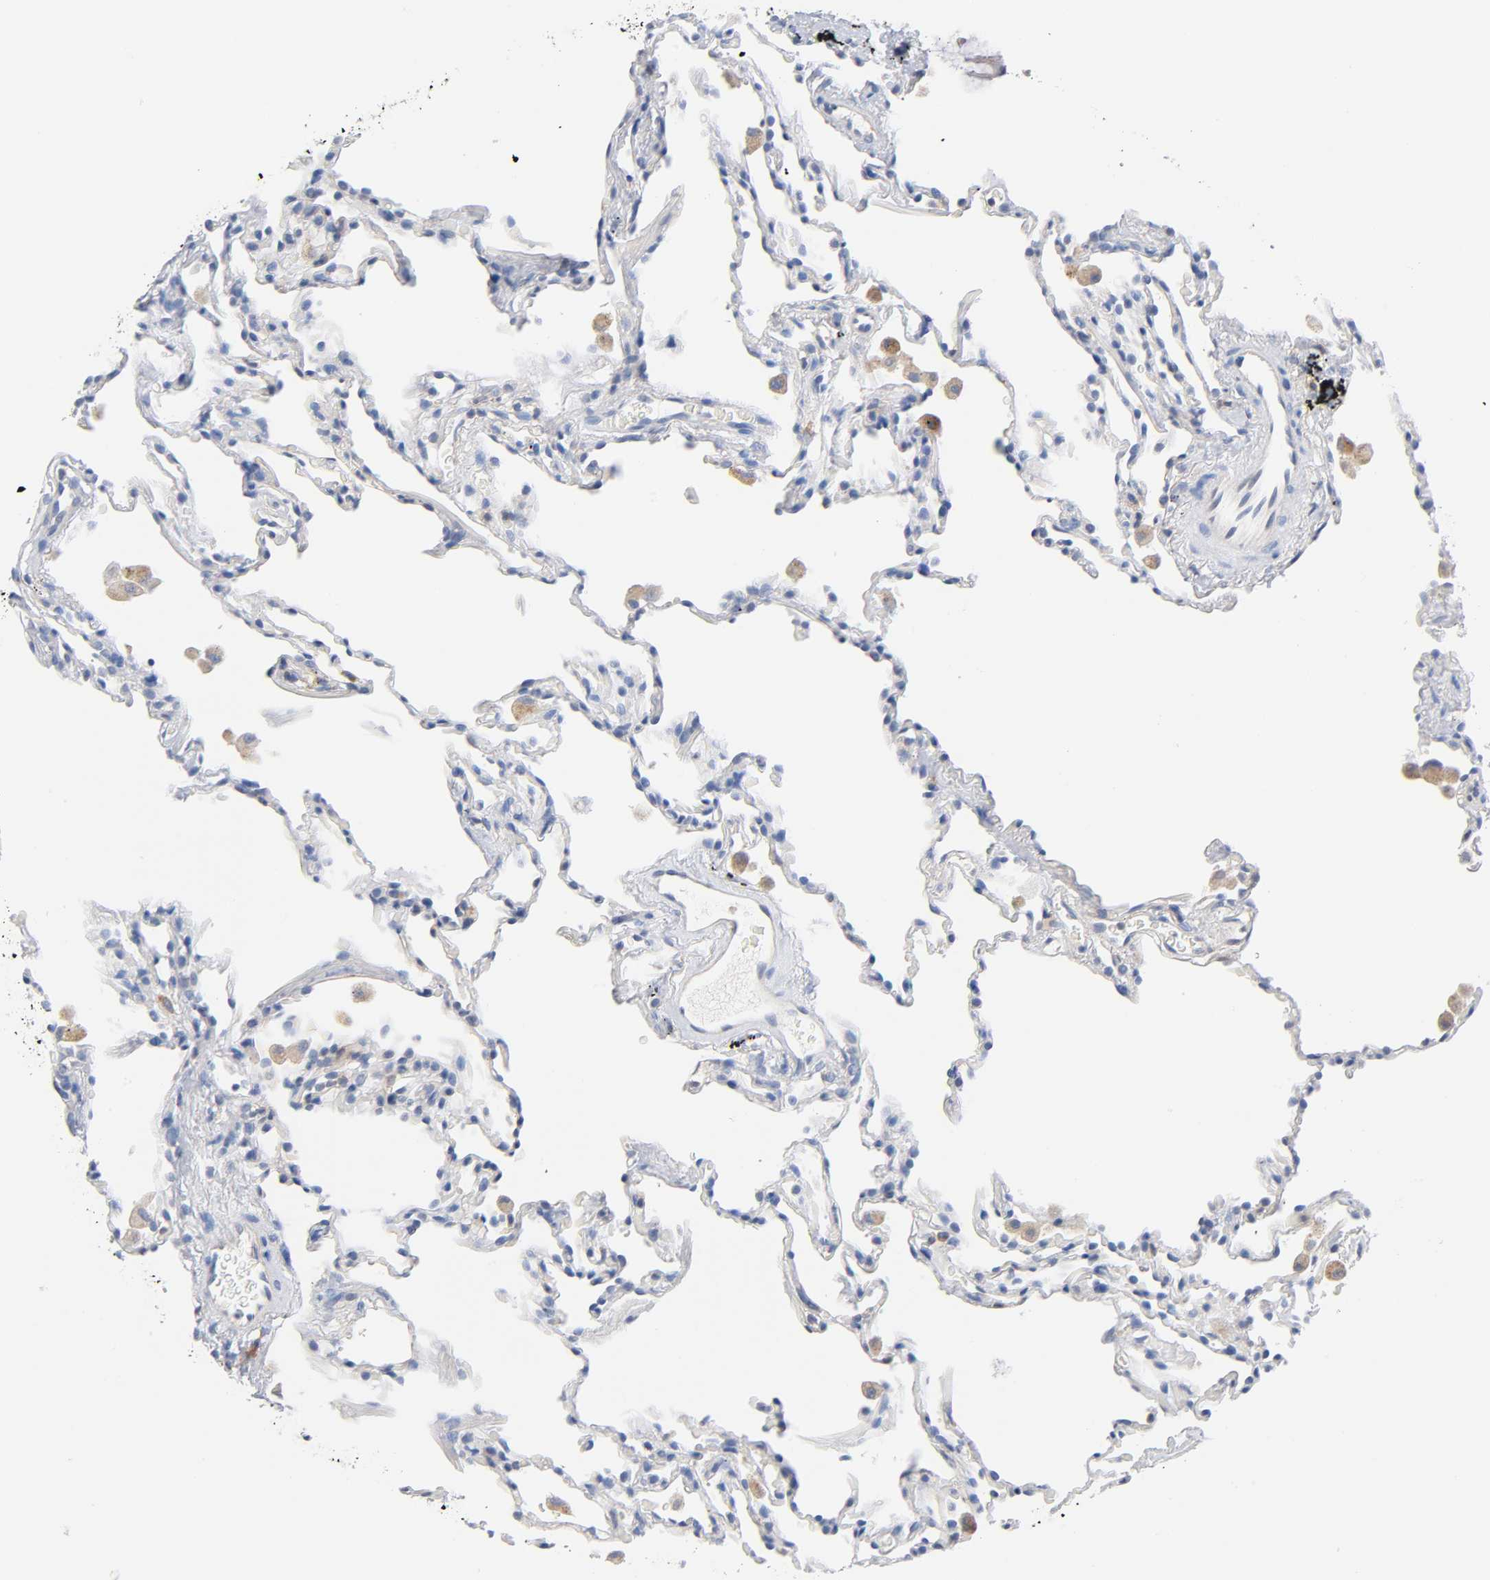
{"staining": {"intensity": "negative", "quantity": "none", "location": "none"}, "tissue": "lung", "cell_type": "Alveolar cells", "image_type": "normal", "snomed": [{"axis": "morphology", "description": "Normal tissue, NOS"}, {"axis": "morphology", "description": "Soft tissue tumor metastatic"}, {"axis": "topography", "description": "Lung"}], "caption": "High power microscopy micrograph of an IHC photomicrograph of normal lung, revealing no significant expression in alveolar cells. (DAB (3,3'-diaminobenzidine) immunohistochemistry, high magnification).", "gene": "MALT1", "patient": {"sex": "male", "age": 59}}